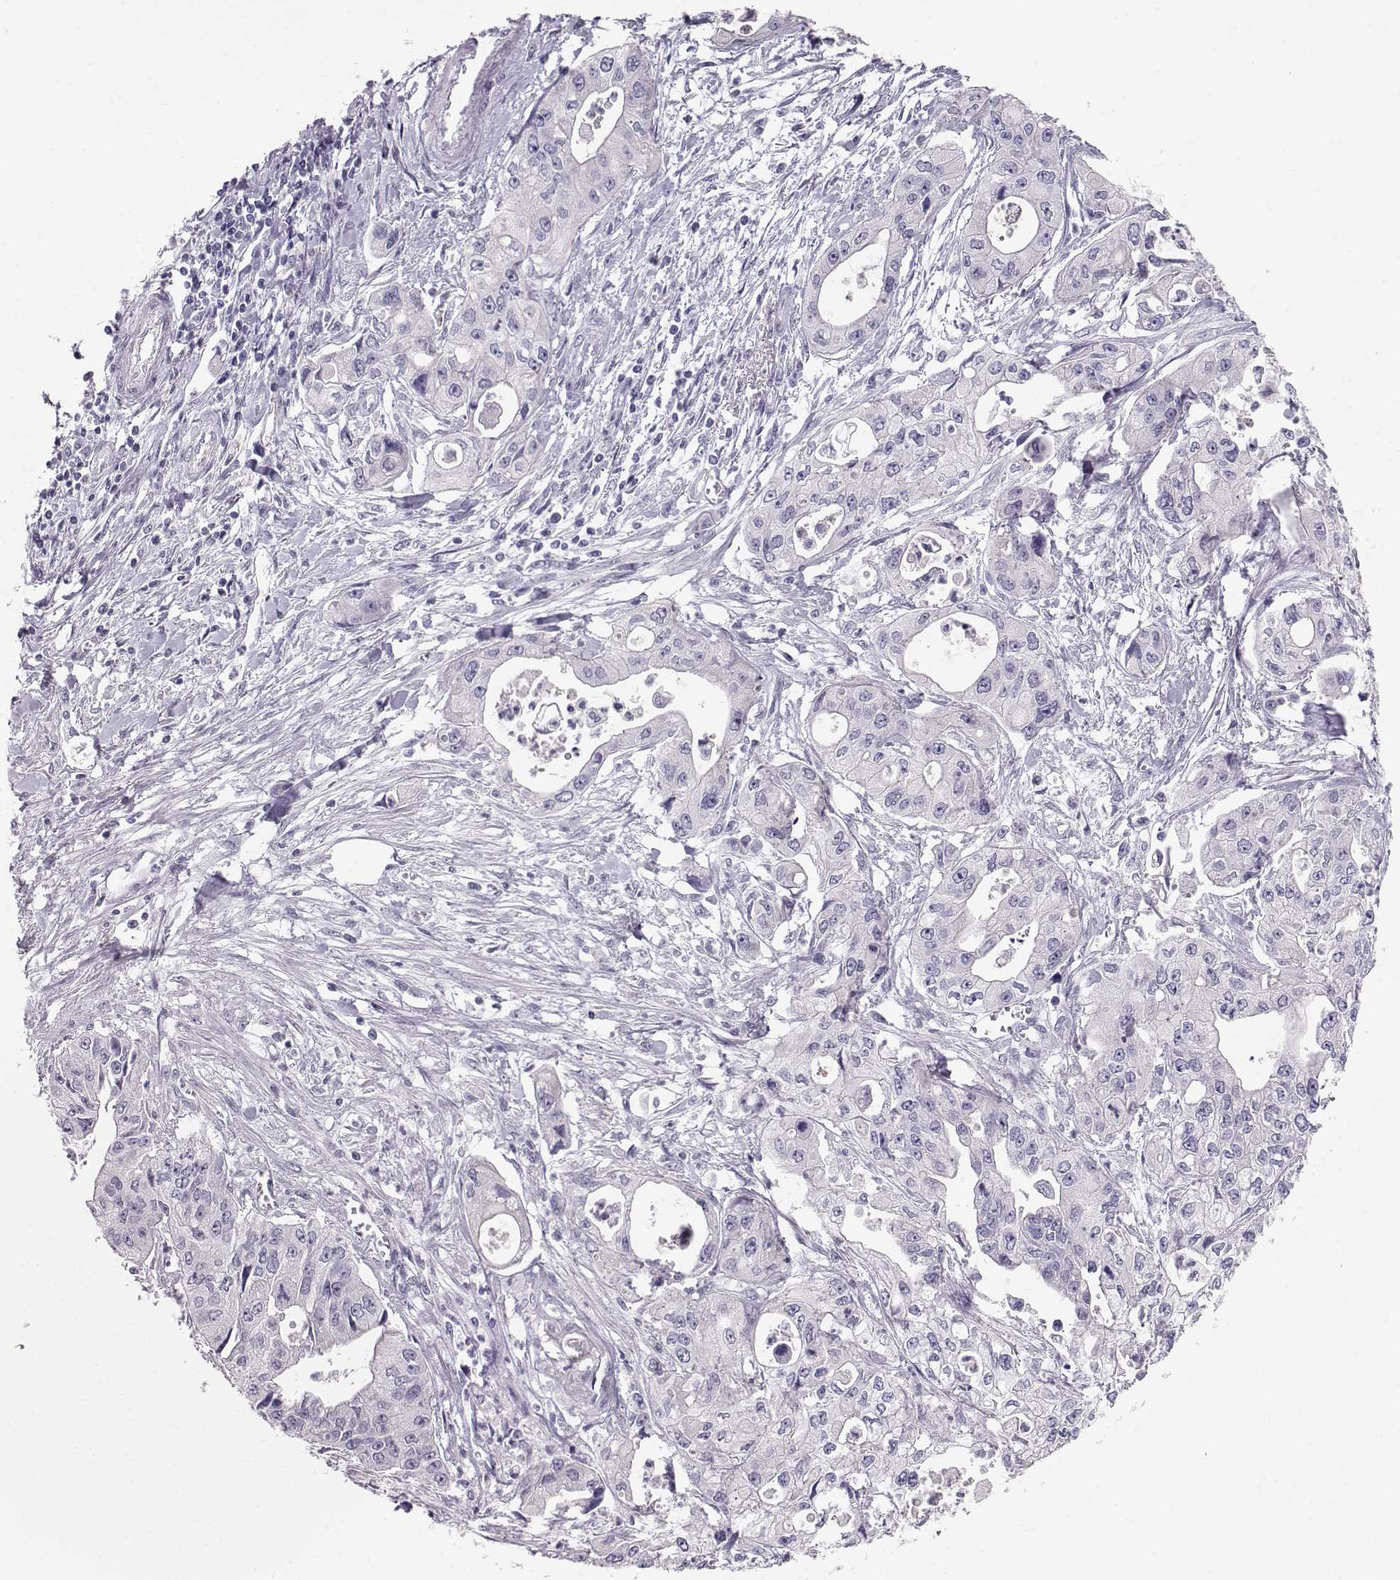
{"staining": {"intensity": "negative", "quantity": "none", "location": "none"}, "tissue": "pancreatic cancer", "cell_type": "Tumor cells", "image_type": "cancer", "snomed": [{"axis": "morphology", "description": "Adenocarcinoma, NOS"}, {"axis": "topography", "description": "Pancreas"}], "caption": "Immunohistochemistry of pancreatic adenocarcinoma exhibits no positivity in tumor cells. (DAB (3,3'-diaminobenzidine) IHC, high magnification).", "gene": "GPR26", "patient": {"sex": "male", "age": 70}}